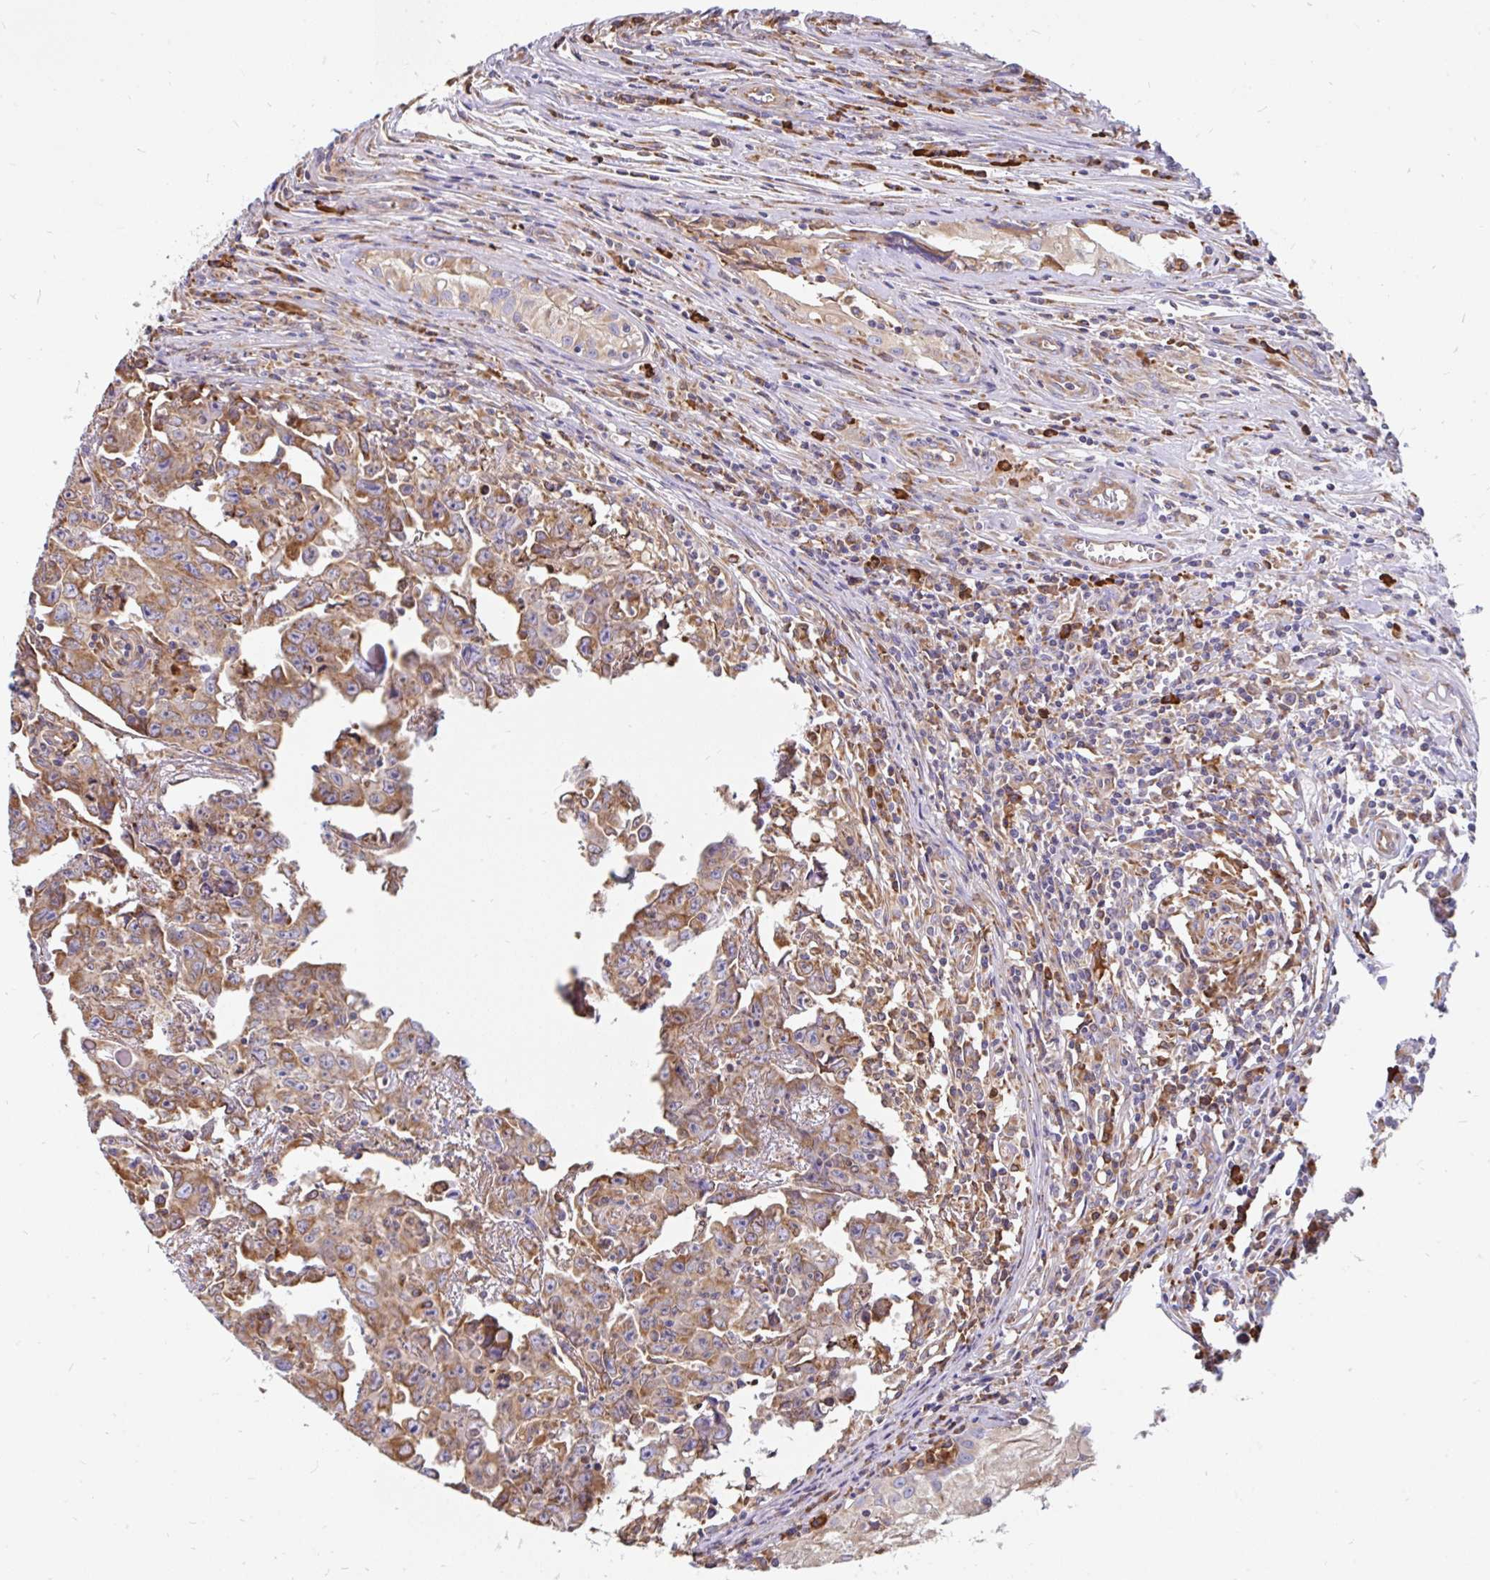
{"staining": {"intensity": "moderate", "quantity": ">75%", "location": "cytoplasmic/membranous"}, "tissue": "testis cancer", "cell_type": "Tumor cells", "image_type": "cancer", "snomed": [{"axis": "morphology", "description": "Carcinoma, Embryonal, NOS"}, {"axis": "topography", "description": "Testis"}], "caption": "Immunohistochemistry (IHC) (DAB) staining of human testis cancer (embryonal carcinoma) shows moderate cytoplasmic/membranous protein expression in approximately >75% of tumor cells.", "gene": "EML5", "patient": {"sex": "male", "age": 22}}